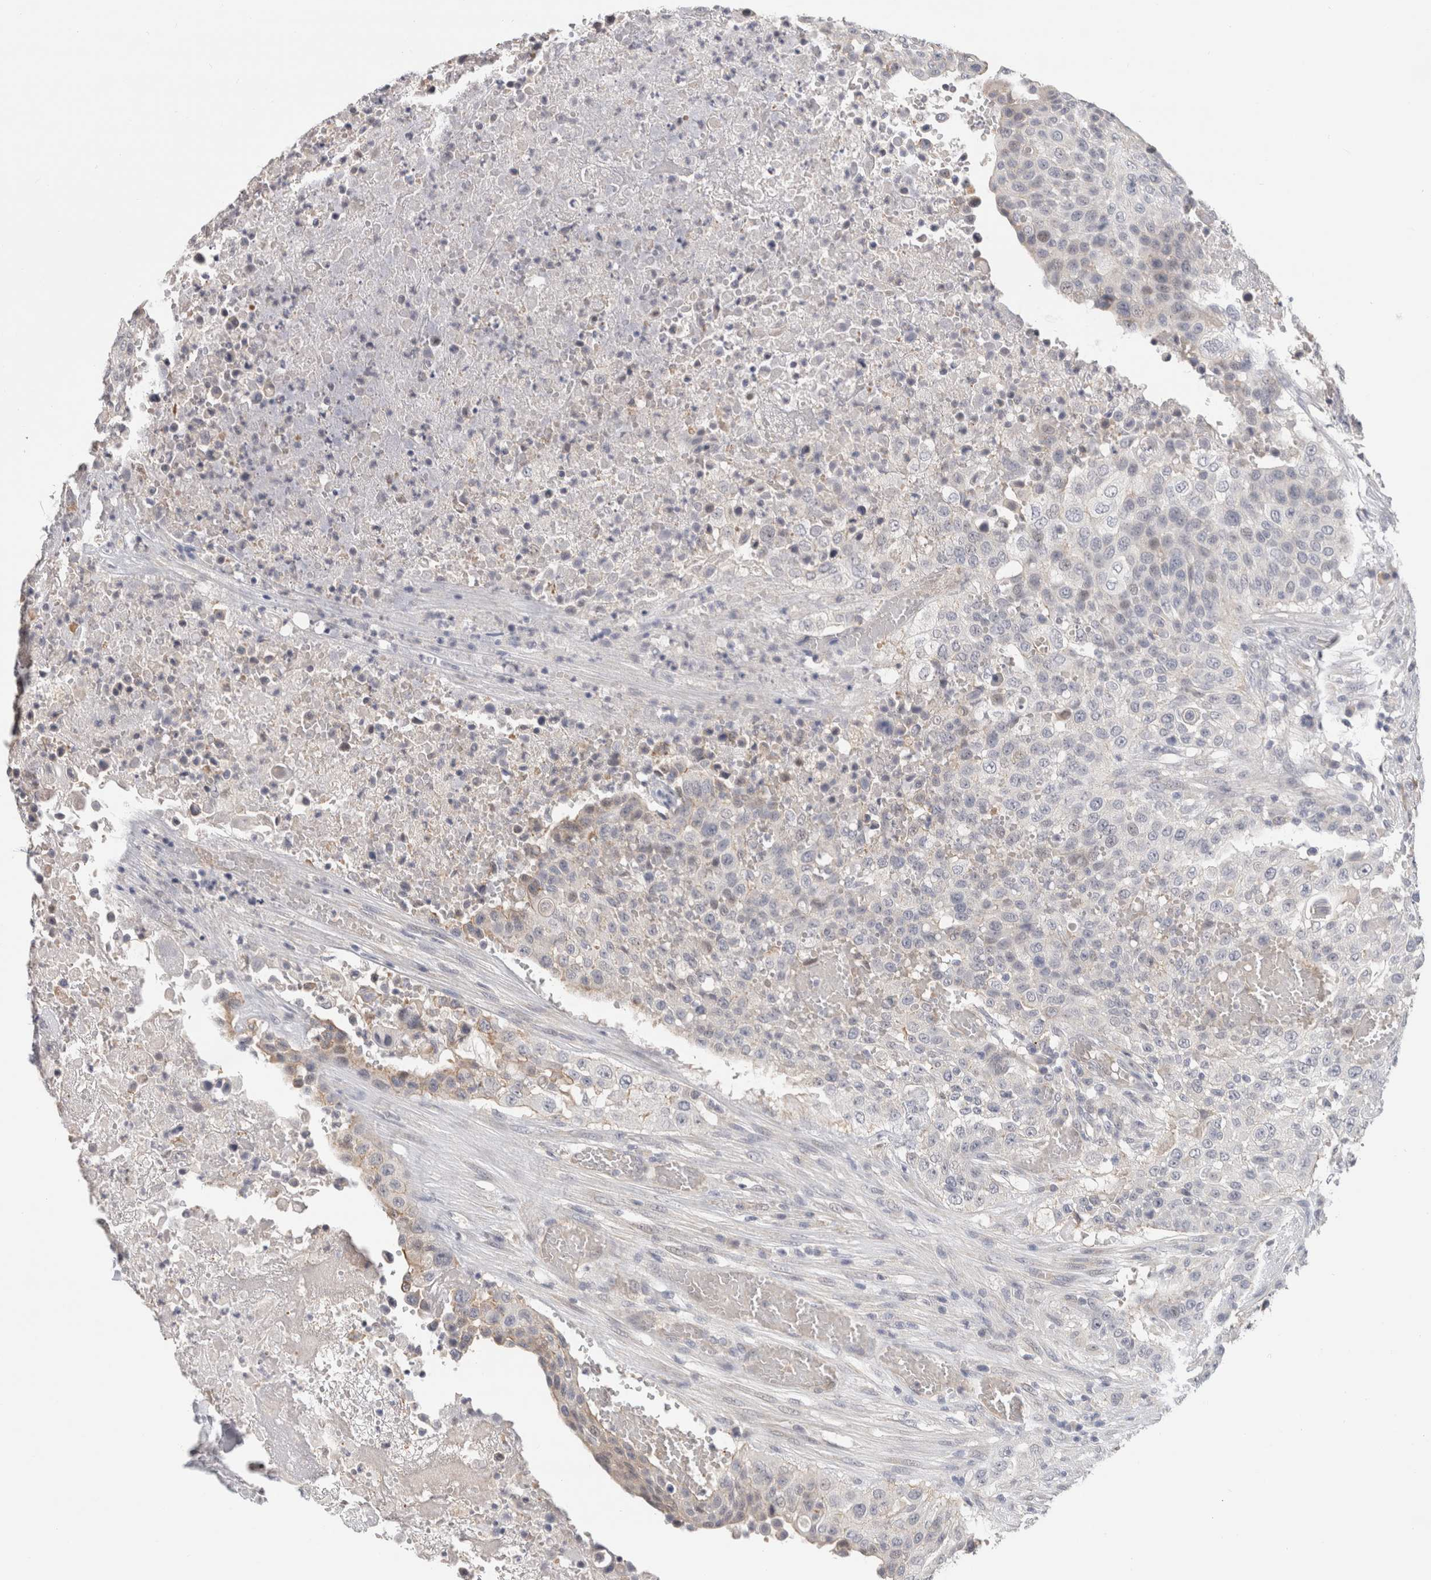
{"staining": {"intensity": "weak", "quantity": "<25%", "location": "cytoplasmic/membranous"}, "tissue": "urothelial cancer", "cell_type": "Tumor cells", "image_type": "cancer", "snomed": [{"axis": "morphology", "description": "Urothelial carcinoma, High grade"}, {"axis": "topography", "description": "Urinary bladder"}], "caption": "The micrograph reveals no staining of tumor cells in urothelial cancer. (Brightfield microscopy of DAB (3,3'-diaminobenzidine) immunohistochemistry at high magnification).", "gene": "AFP", "patient": {"sex": "male", "age": 74}}